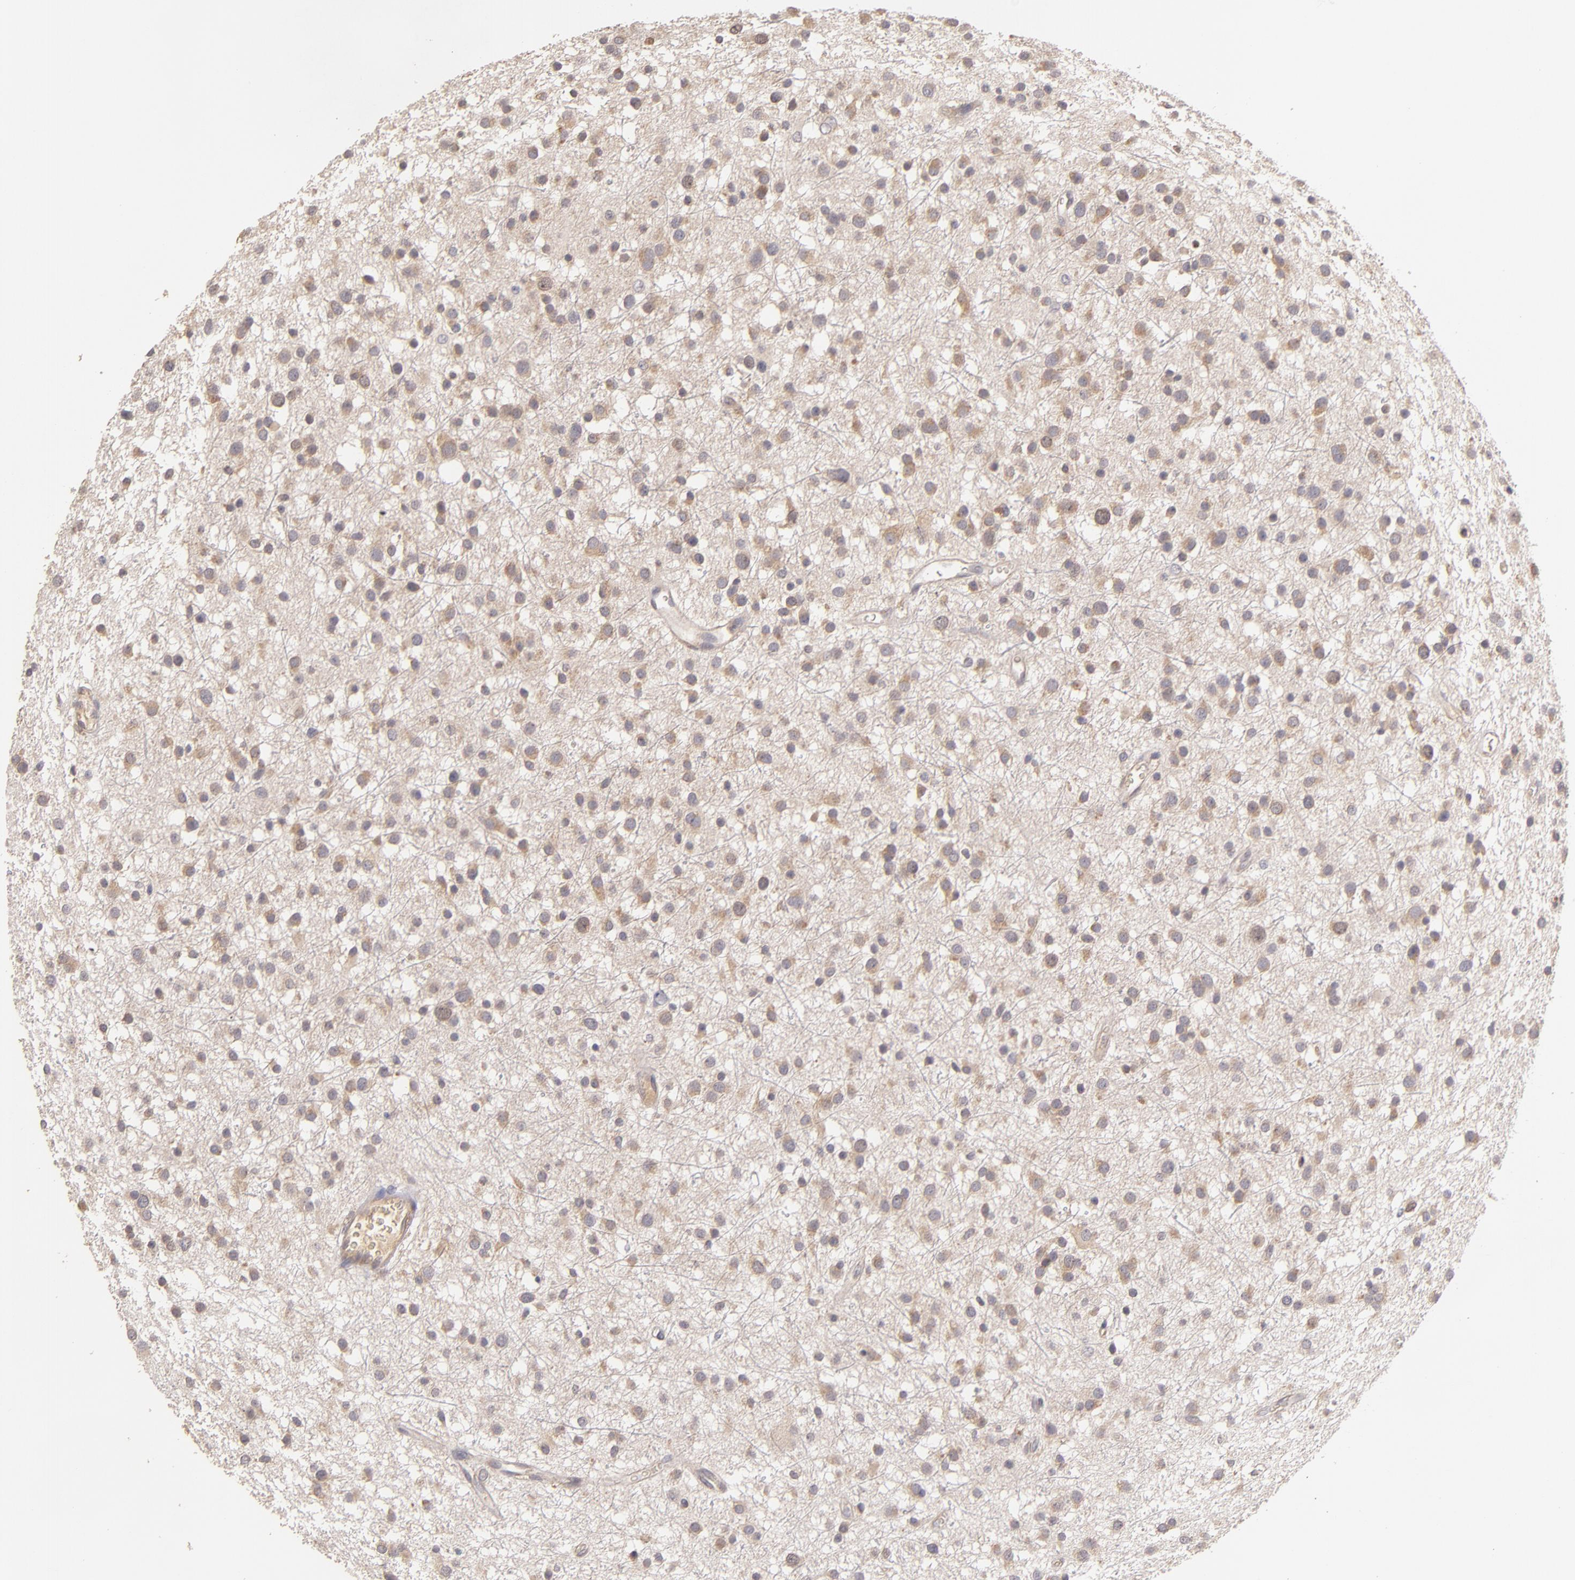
{"staining": {"intensity": "weak", "quantity": "25%-75%", "location": "cytoplasmic/membranous"}, "tissue": "glioma", "cell_type": "Tumor cells", "image_type": "cancer", "snomed": [{"axis": "morphology", "description": "Glioma, malignant, Low grade"}, {"axis": "topography", "description": "Brain"}], "caption": "Immunohistochemical staining of glioma demonstrates low levels of weak cytoplasmic/membranous protein expression in approximately 25%-75% of tumor cells. (Stains: DAB (3,3'-diaminobenzidine) in brown, nuclei in blue, Microscopy: brightfield microscopy at high magnification).", "gene": "UPF3B", "patient": {"sex": "female", "age": 36}}